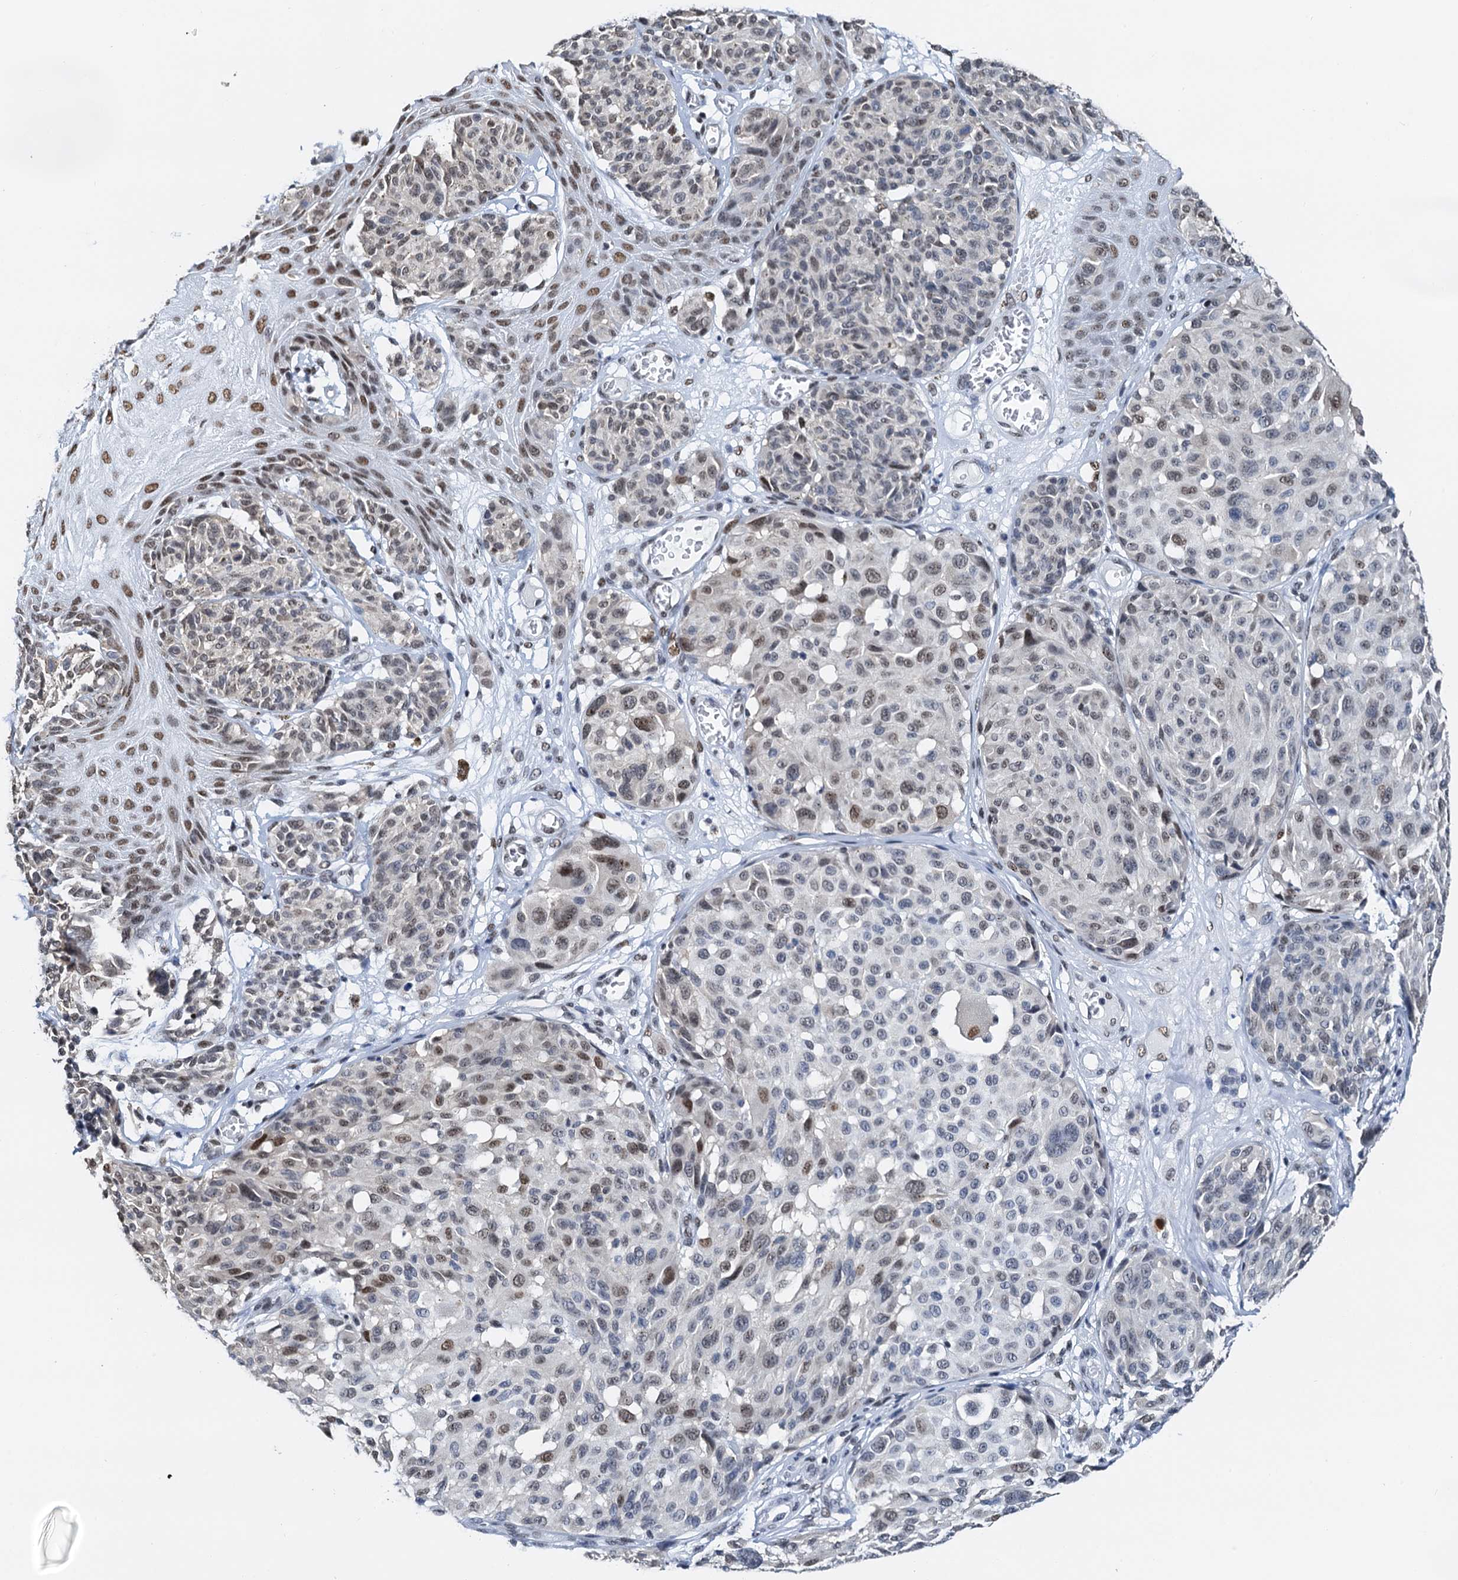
{"staining": {"intensity": "moderate", "quantity": "25%-75%", "location": "nuclear"}, "tissue": "melanoma", "cell_type": "Tumor cells", "image_type": "cancer", "snomed": [{"axis": "morphology", "description": "Malignant melanoma, NOS"}, {"axis": "topography", "description": "Skin"}], "caption": "A high-resolution histopathology image shows IHC staining of melanoma, which shows moderate nuclear staining in approximately 25%-75% of tumor cells.", "gene": "SLTM", "patient": {"sex": "male", "age": 83}}